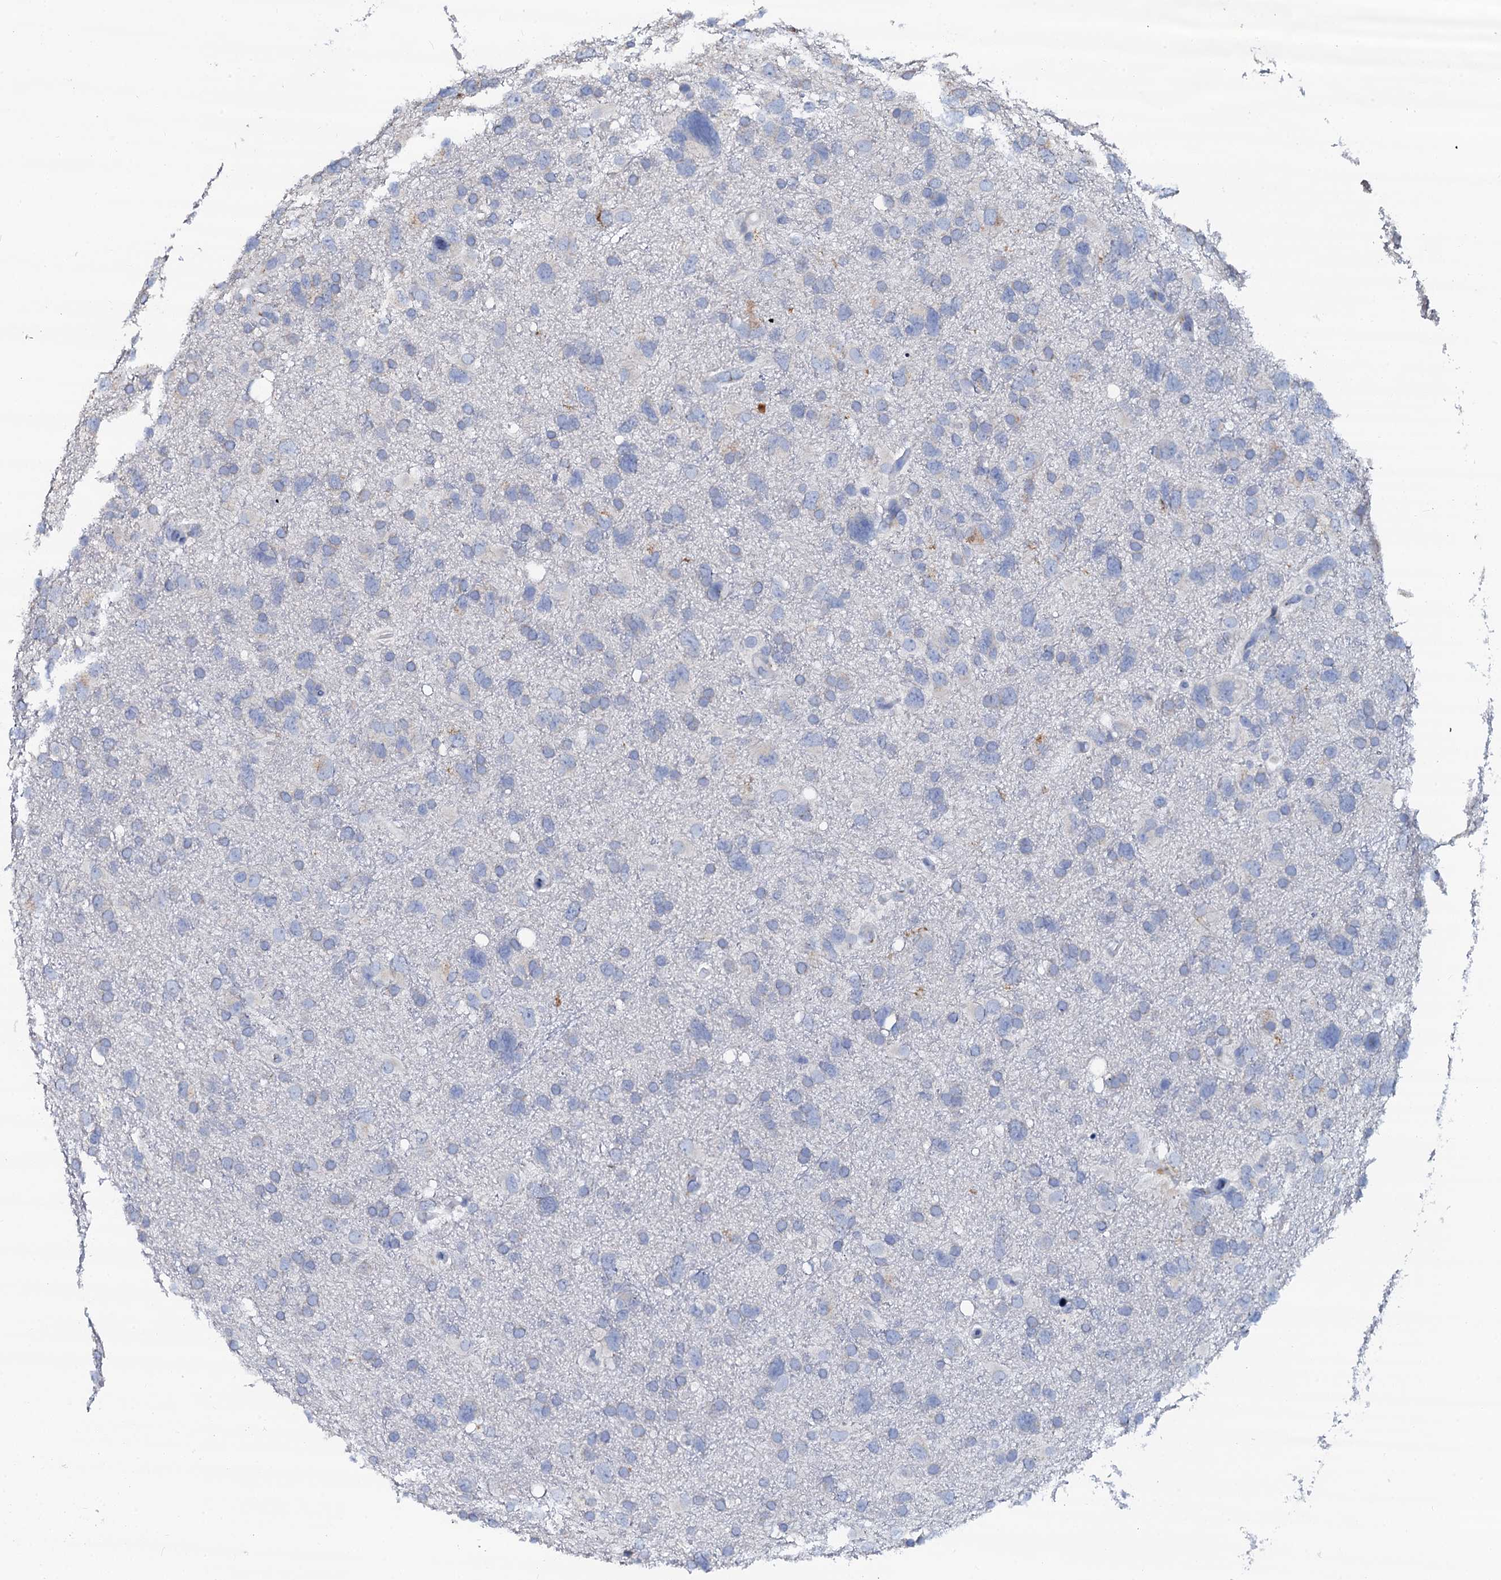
{"staining": {"intensity": "negative", "quantity": "none", "location": "none"}, "tissue": "glioma", "cell_type": "Tumor cells", "image_type": "cancer", "snomed": [{"axis": "morphology", "description": "Glioma, malignant, High grade"}, {"axis": "topography", "description": "Brain"}], "caption": "Immunohistochemistry (IHC) micrograph of high-grade glioma (malignant) stained for a protein (brown), which displays no positivity in tumor cells.", "gene": "AKAP3", "patient": {"sex": "male", "age": 61}}